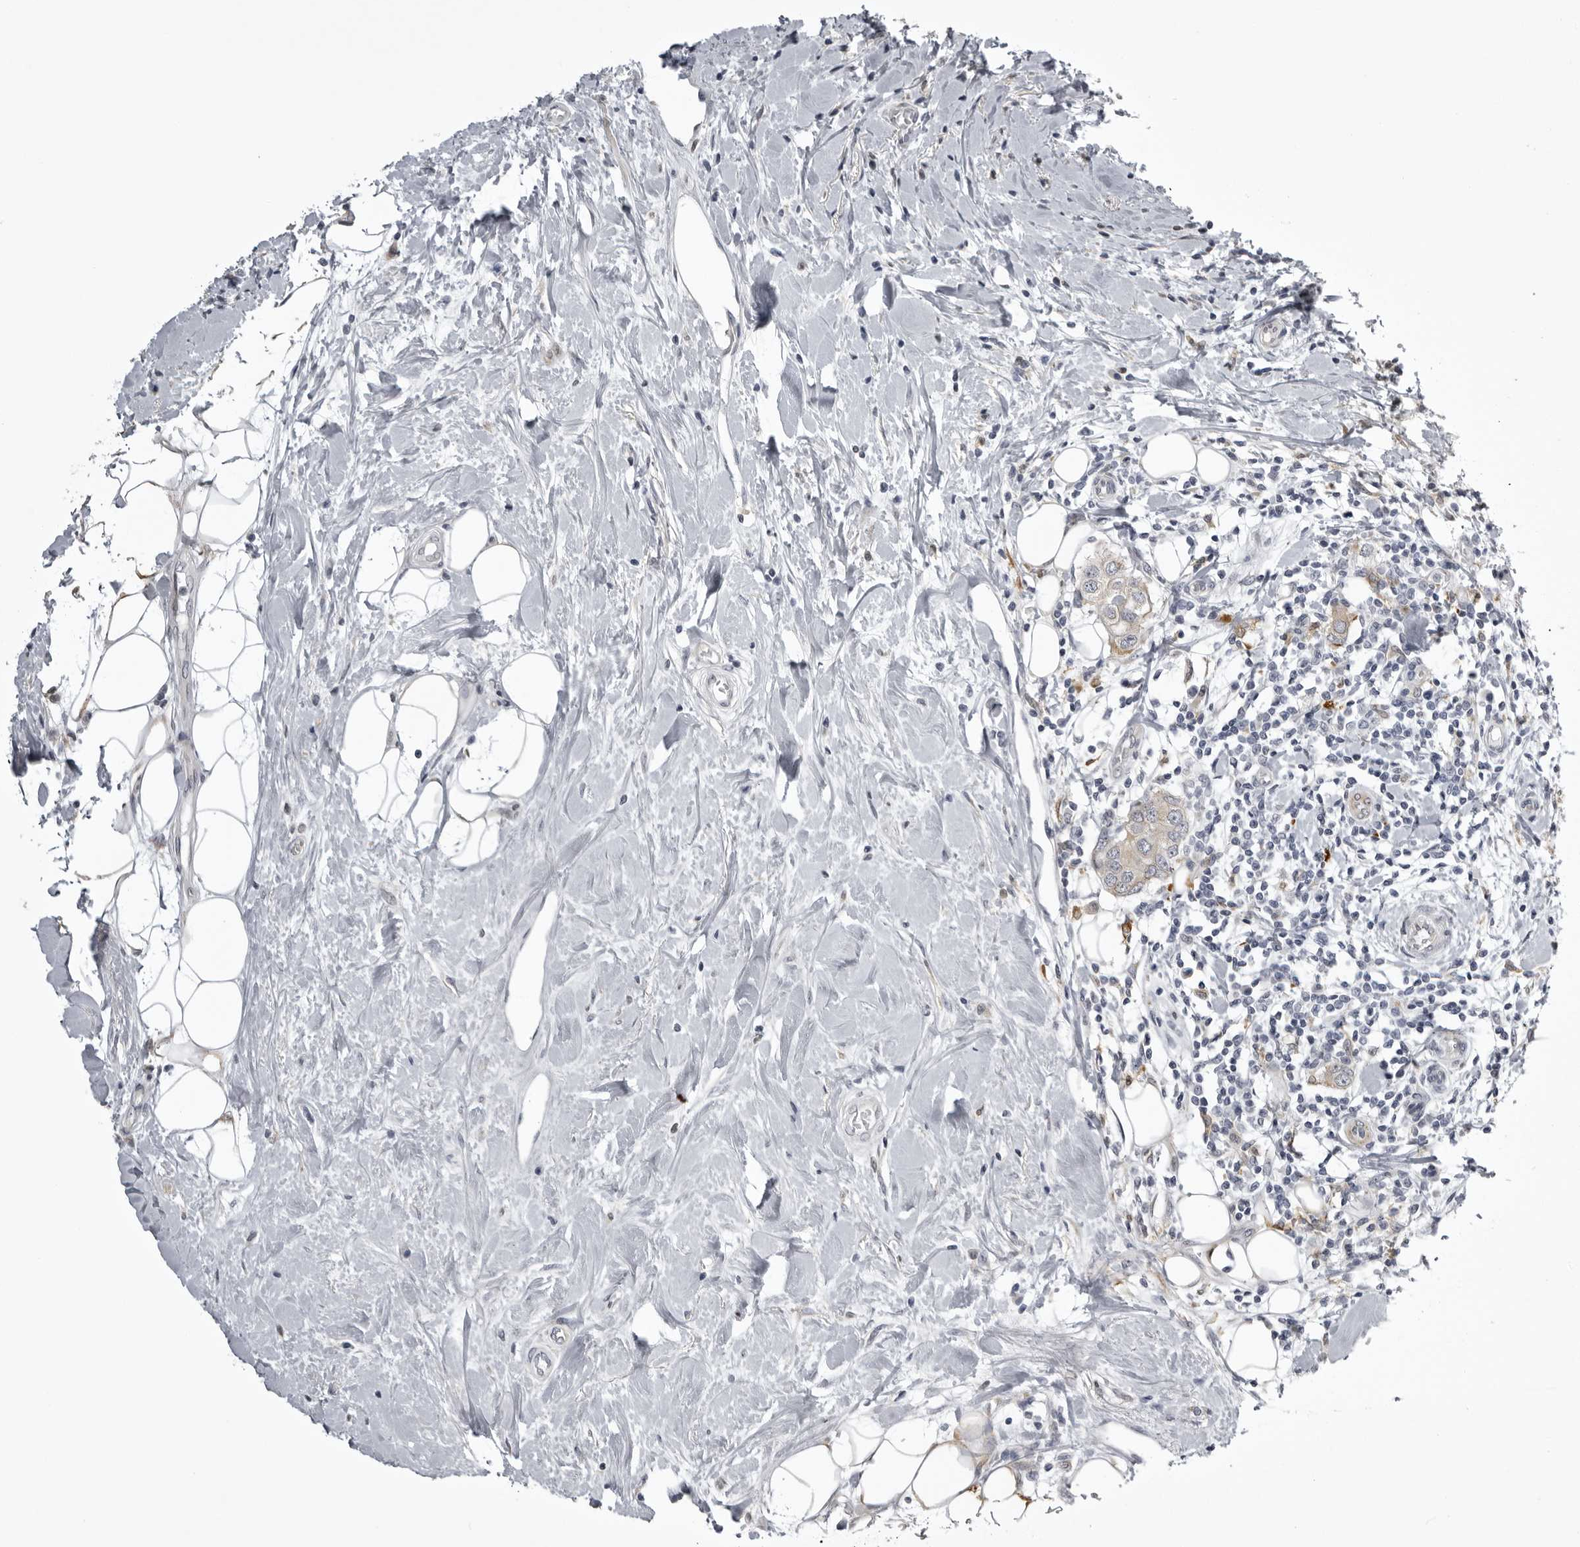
{"staining": {"intensity": "moderate", "quantity": "<25%", "location": "cytoplasmic/membranous"}, "tissue": "breast cancer", "cell_type": "Tumor cells", "image_type": "cancer", "snomed": [{"axis": "morphology", "description": "Duct carcinoma"}, {"axis": "topography", "description": "Breast"}], "caption": "Protein staining of breast cancer (invasive ductal carcinoma) tissue demonstrates moderate cytoplasmic/membranous staining in about <25% of tumor cells.", "gene": "NCEH1", "patient": {"sex": "female", "age": 27}}